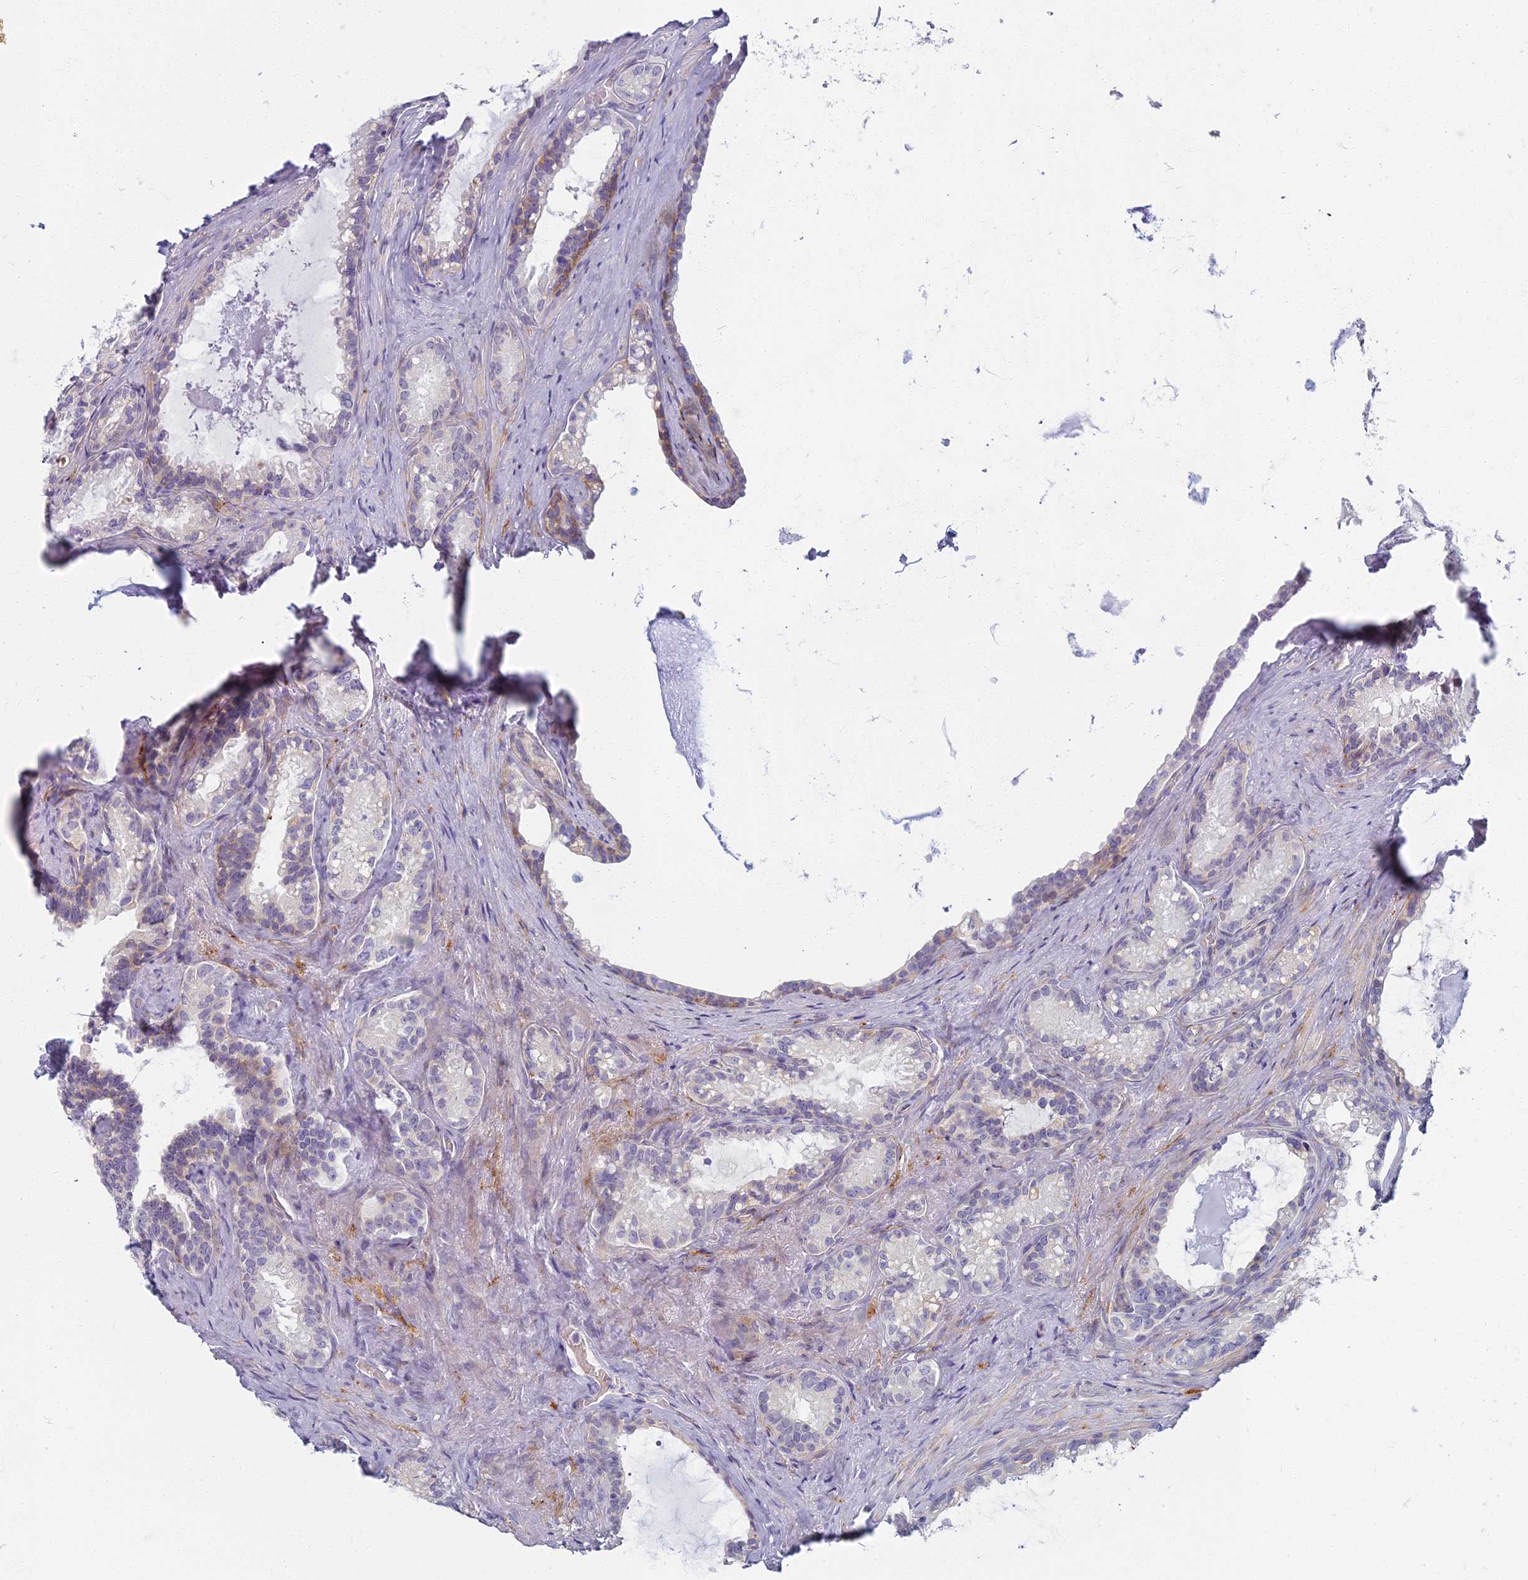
{"staining": {"intensity": "weak", "quantity": "<25%", "location": "cytoplasmic/membranous"}, "tissue": "seminal vesicle", "cell_type": "Glandular cells", "image_type": "normal", "snomed": [{"axis": "morphology", "description": "Normal tissue, NOS"}, {"axis": "topography", "description": "Prostate"}, {"axis": "topography", "description": "Seminal veicle"}], "caption": "The immunohistochemistry (IHC) micrograph has no significant staining in glandular cells of seminal vesicle.", "gene": "ARL15", "patient": {"sex": "male", "age": 79}}